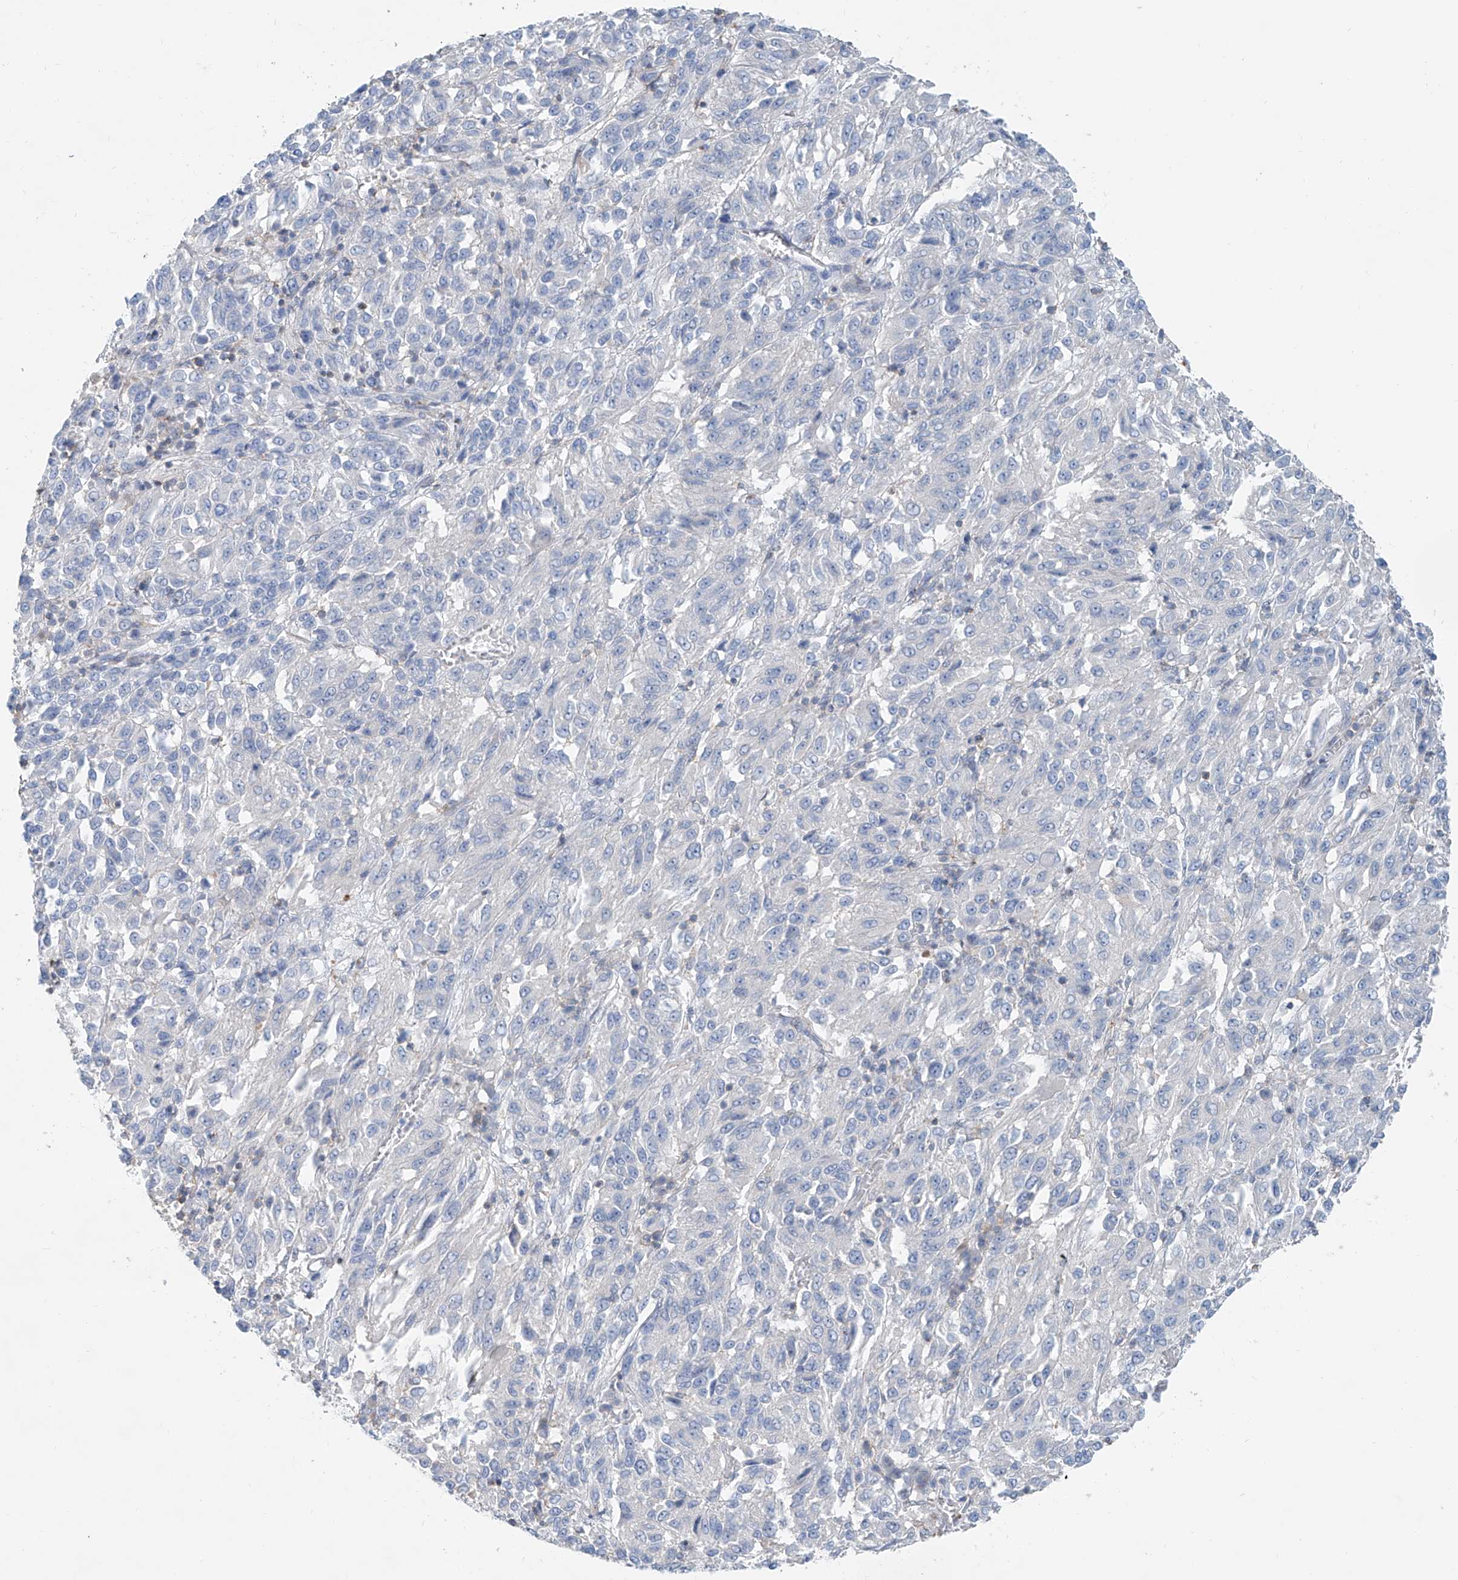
{"staining": {"intensity": "negative", "quantity": "none", "location": "none"}, "tissue": "melanoma", "cell_type": "Tumor cells", "image_type": "cancer", "snomed": [{"axis": "morphology", "description": "Malignant melanoma, Metastatic site"}, {"axis": "topography", "description": "Lung"}], "caption": "Immunohistochemistry micrograph of human malignant melanoma (metastatic site) stained for a protein (brown), which shows no expression in tumor cells.", "gene": "ANKRD34A", "patient": {"sex": "male", "age": 64}}